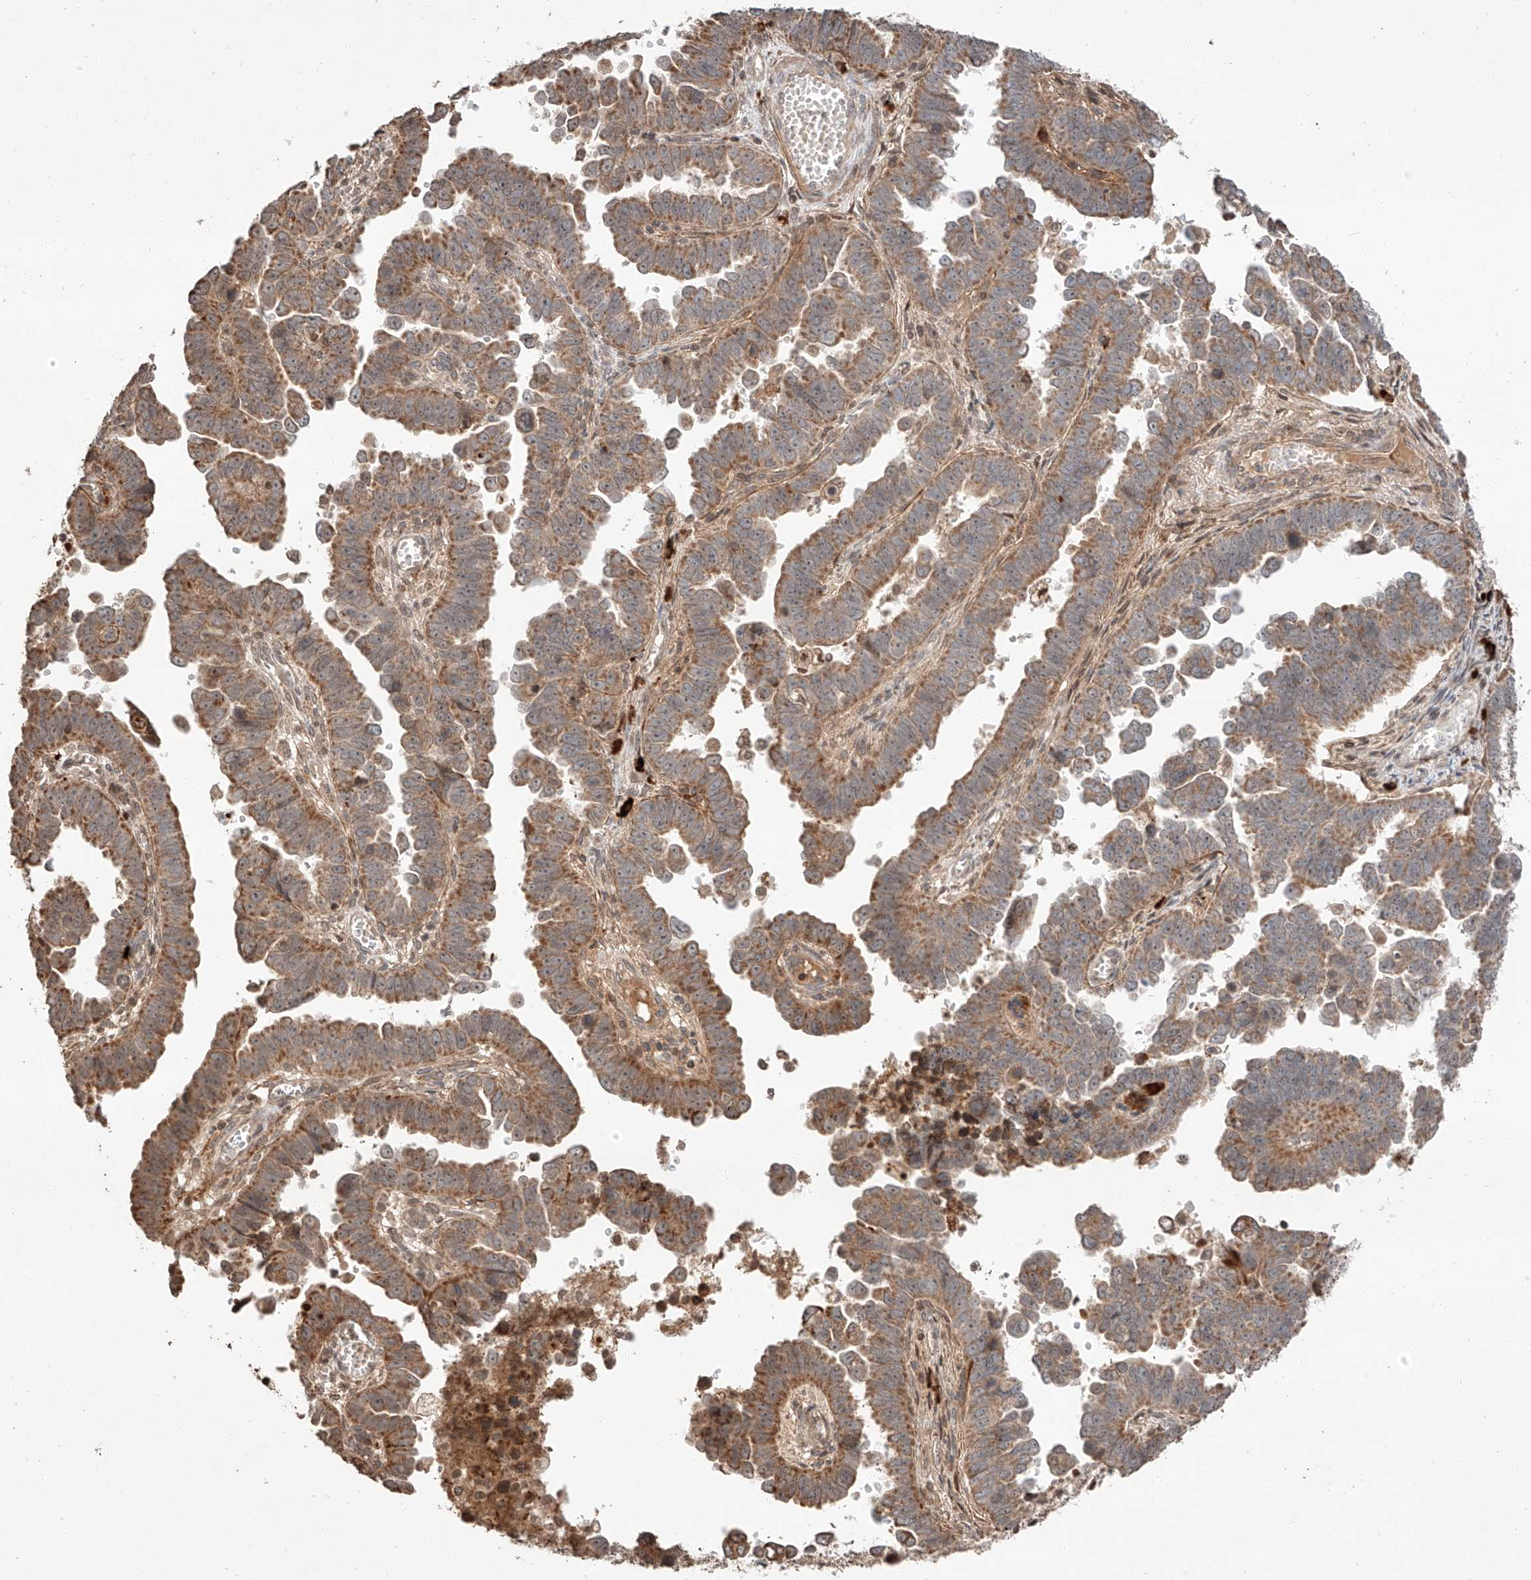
{"staining": {"intensity": "moderate", "quantity": ">75%", "location": "cytoplasmic/membranous"}, "tissue": "endometrial cancer", "cell_type": "Tumor cells", "image_type": "cancer", "snomed": [{"axis": "morphology", "description": "Adenocarcinoma, NOS"}, {"axis": "topography", "description": "Endometrium"}], "caption": "IHC micrograph of human adenocarcinoma (endometrial) stained for a protein (brown), which shows medium levels of moderate cytoplasmic/membranous staining in approximately >75% of tumor cells.", "gene": "ARHGAP33", "patient": {"sex": "female", "age": 75}}